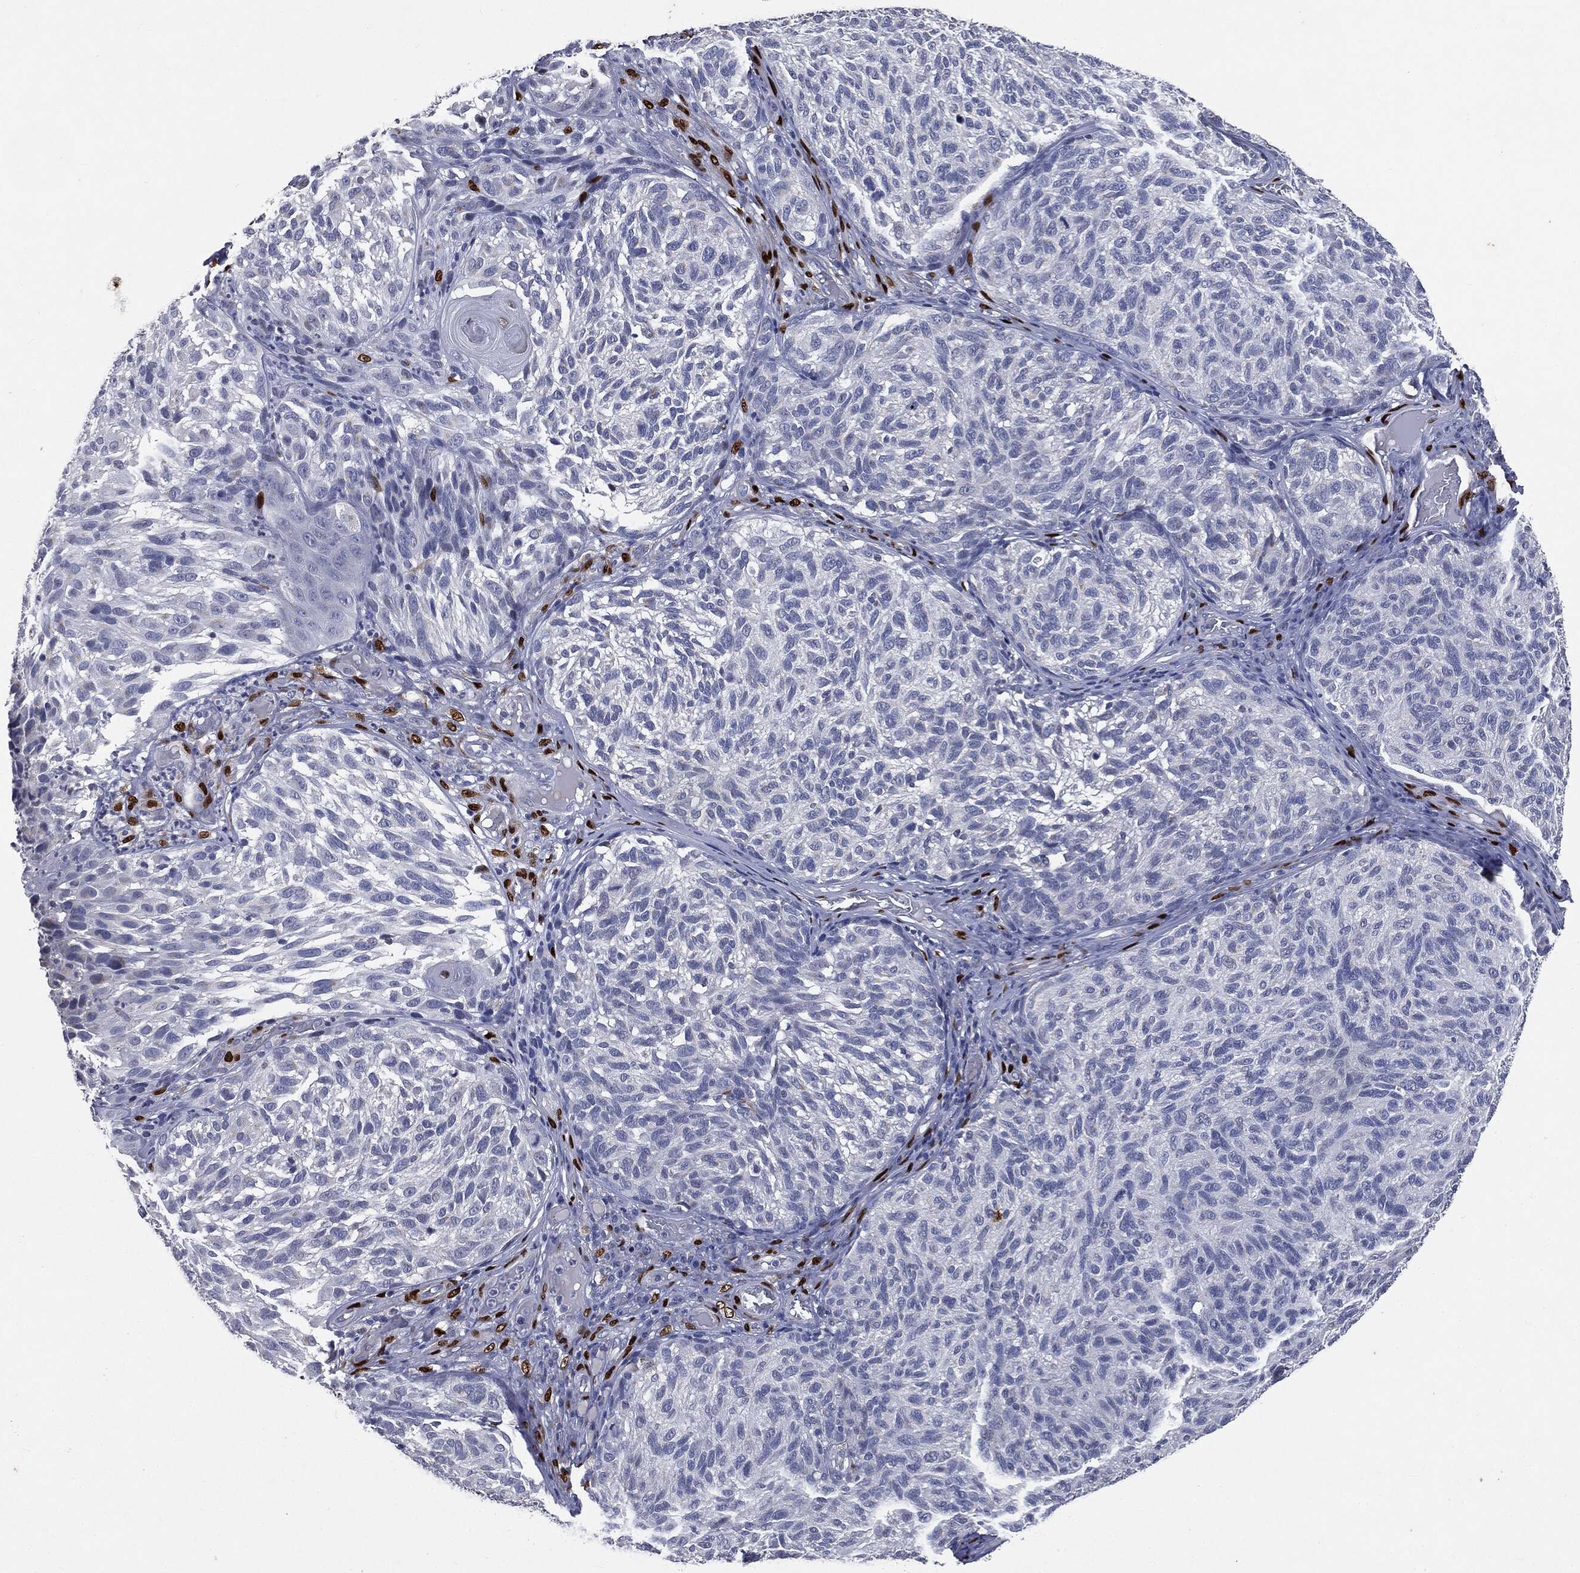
{"staining": {"intensity": "negative", "quantity": "none", "location": "none"}, "tissue": "melanoma", "cell_type": "Tumor cells", "image_type": "cancer", "snomed": [{"axis": "morphology", "description": "Malignant melanoma, NOS"}, {"axis": "topography", "description": "Skin"}], "caption": "Immunohistochemistry (IHC) micrograph of human melanoma stained for a protein (brown), which reveals no positivity in tumor cells.", "gene": "CASD1", "patient": {"sex": "female", "age": 73}}